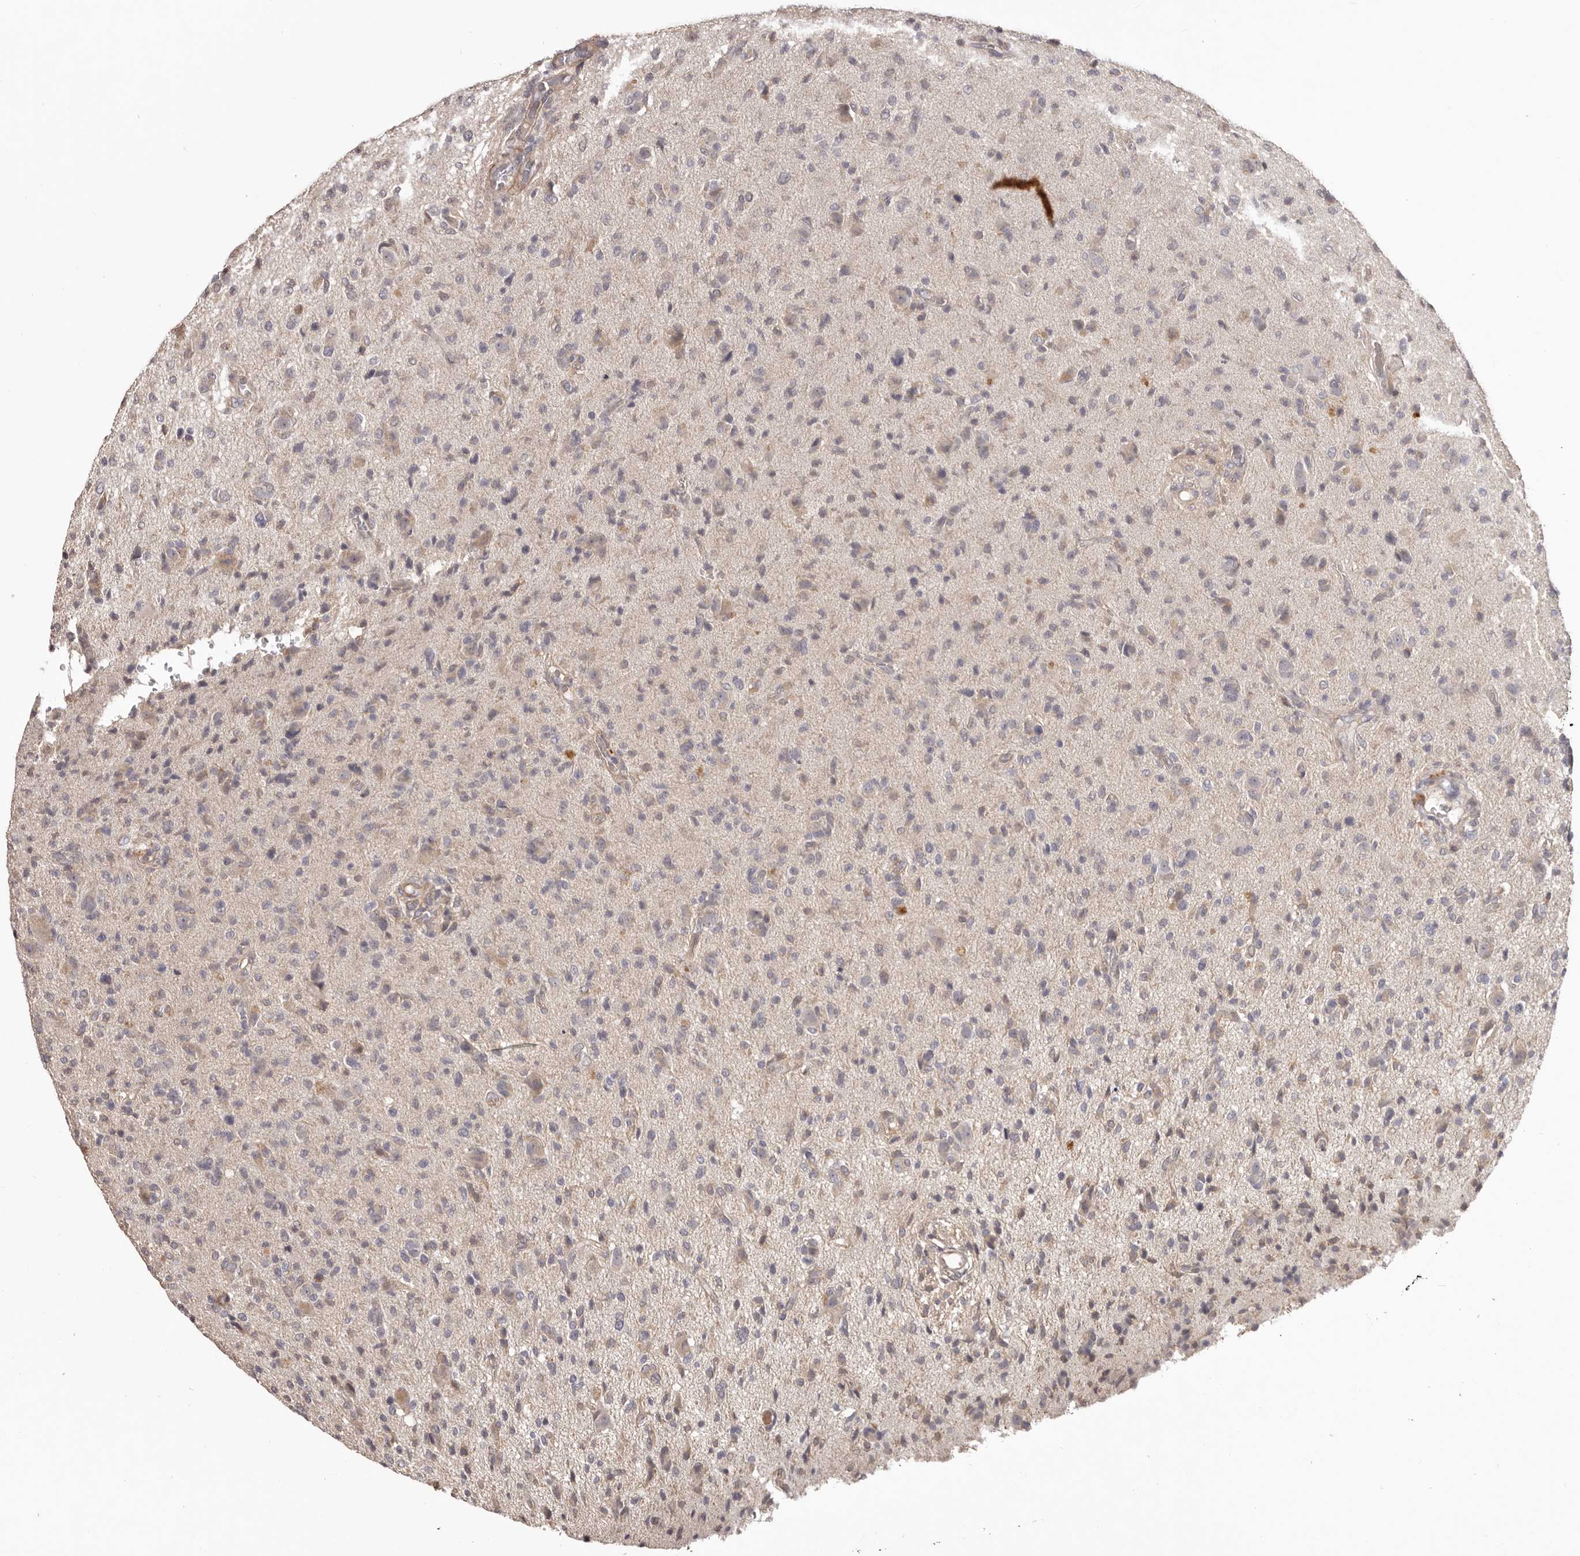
{"staining": {"intensity": "weak", "quantity": "<25%", "location": "cytoplasmic/membranous"}, "tissue": "glioma", "cell_type": "Tumor cells", "image_type": "cancer", "snomed": [{"axis": "morphology", "description": "Glioma, malignant, High grade"}, {"axis": "topography", "description": "Brain"}], "caption": "Immunohistochemical staining of glioma reveals no significant expression in tumor cells. Nuclei are stained in blue.", "gene": "HRH1", "patient": {"sex": "female", "age": 57}}